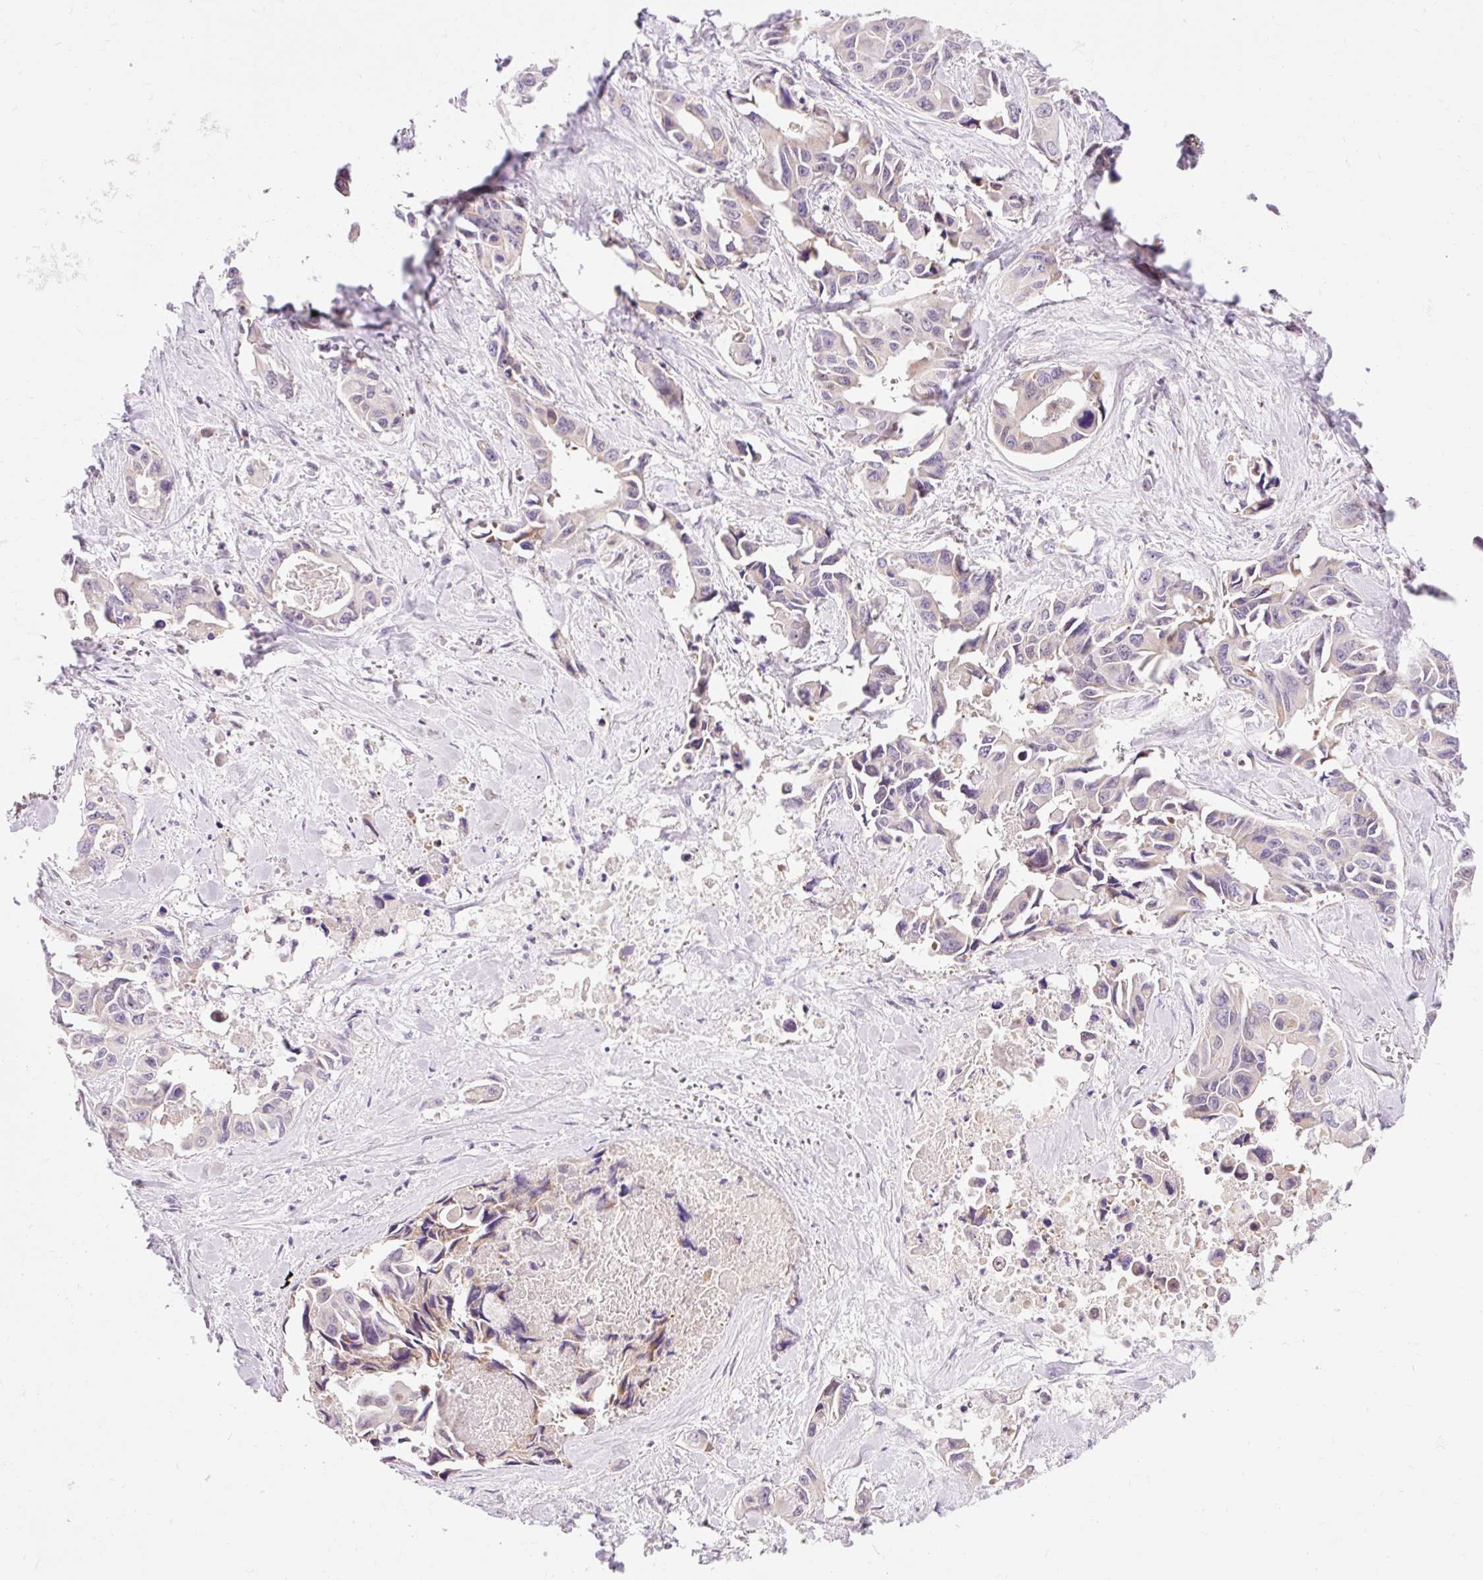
{"staining": {"intensity": "weak", "quantity": "<25%", "location": "nuclear"}, "tissue": "lung cancer", "cell_type": "Tumor cells", "image_type": "cancer", "snomed": [{"axis": "morphology", "description": "Adenocarcinoma, NOS"}, {"axis": "topography", "description": "Lung"}], "caption": "There is no significant positivity in tumor cells of lung cancer (adenocarcinoma). (DAB (3,3'-diaminobenzidine) immunohistochemistry, high magnification).", "gene": "IMMT", "patient": {"sex": "male", "age": 64}}